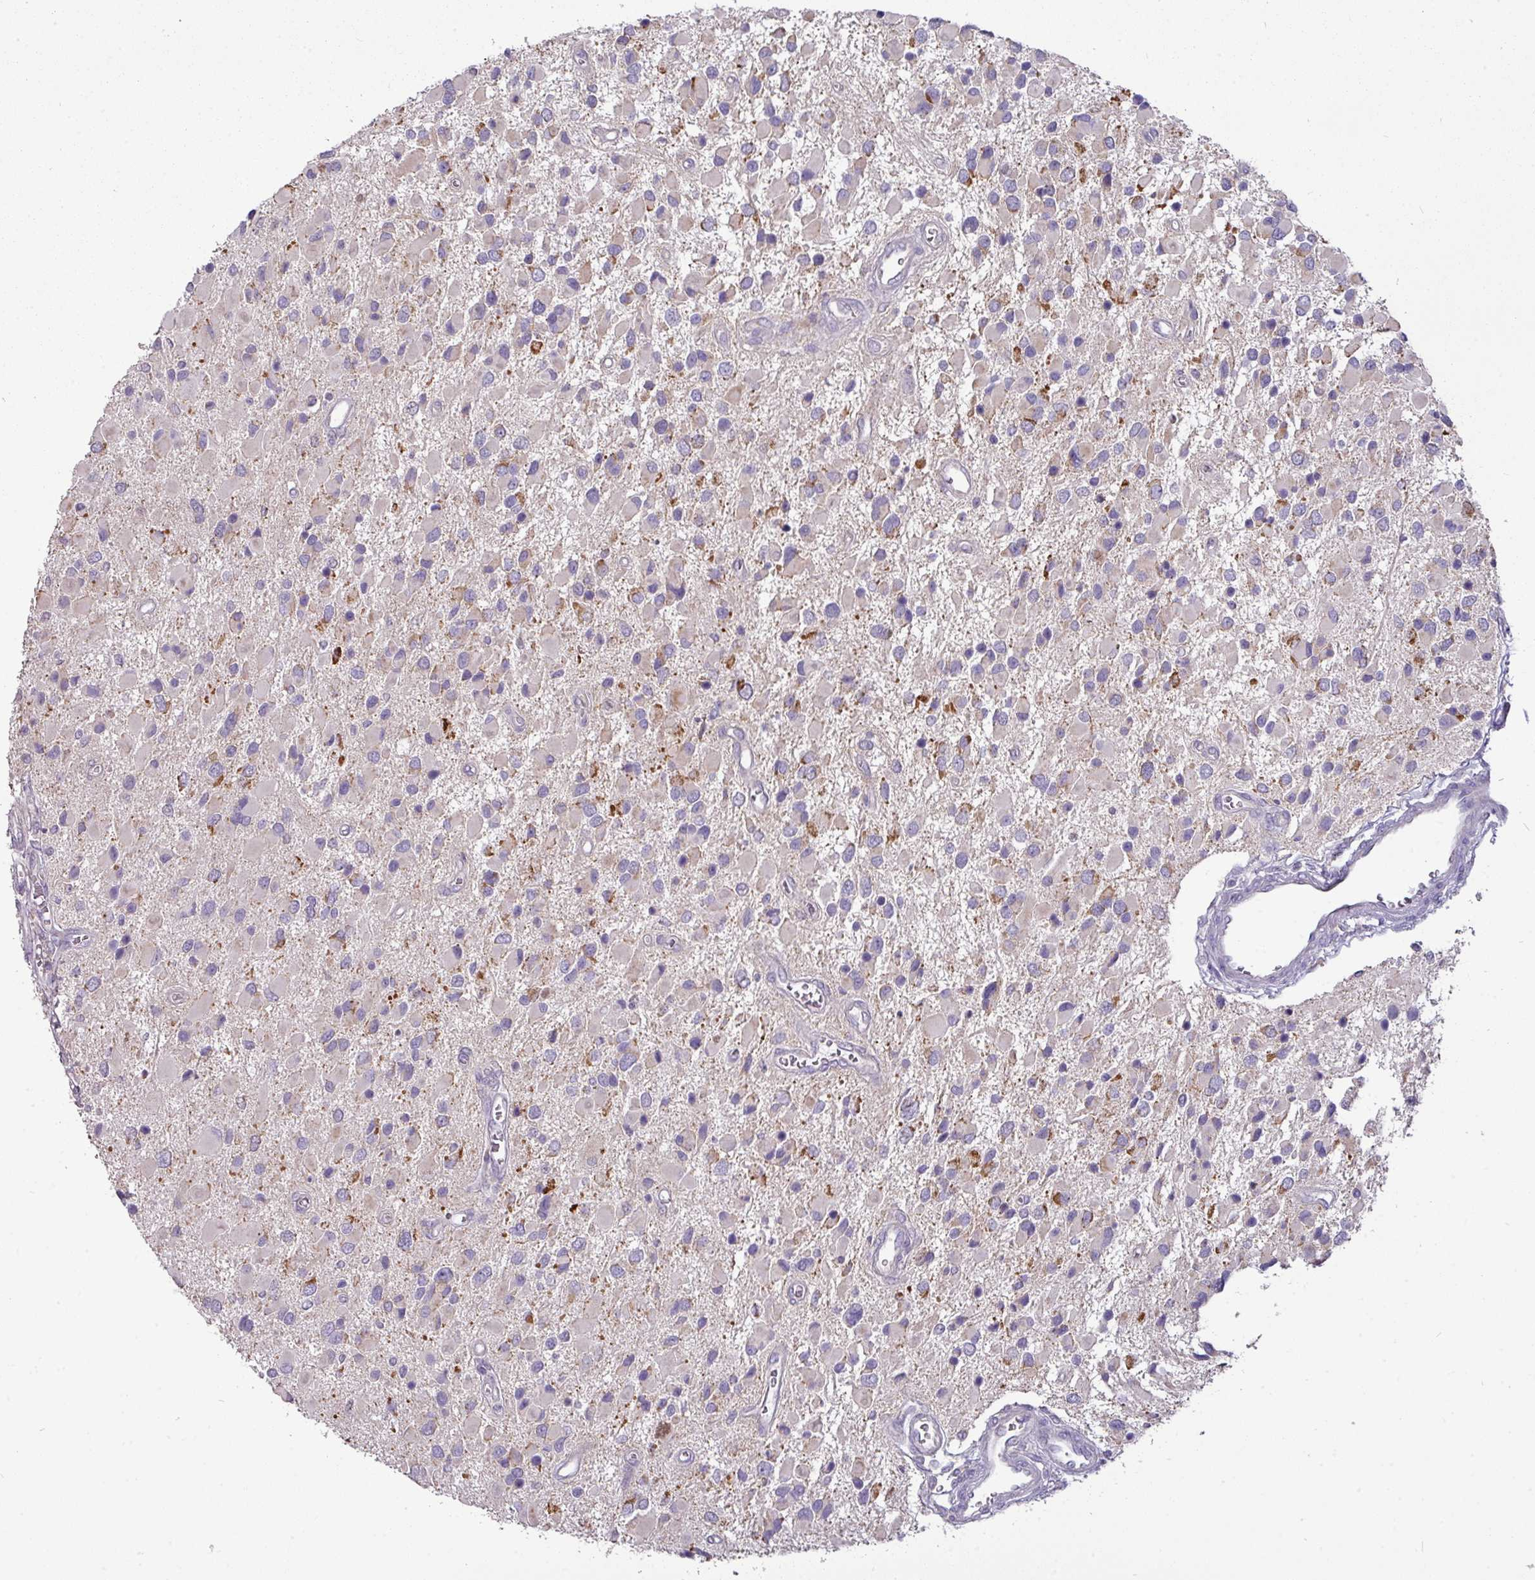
{"staining": {"intensity": "negative", "quantity": "none", "location": "none"}, "tissue": "glioma", "cell_type": "Tumor cells", "image_type": "cancer", "snomed": [{"axis": "morphology", "description": "Glioma, malignant, High grade"}, {"axis": "topography", "description": "Brain"}], "caption": "This is an immunohistochemistry histopathology image of human high-grade glioma (malignant). There is no staining in tumor cells.", "gene": "TRAPPC1", "patient": {"sex": "male", "age": 53}}